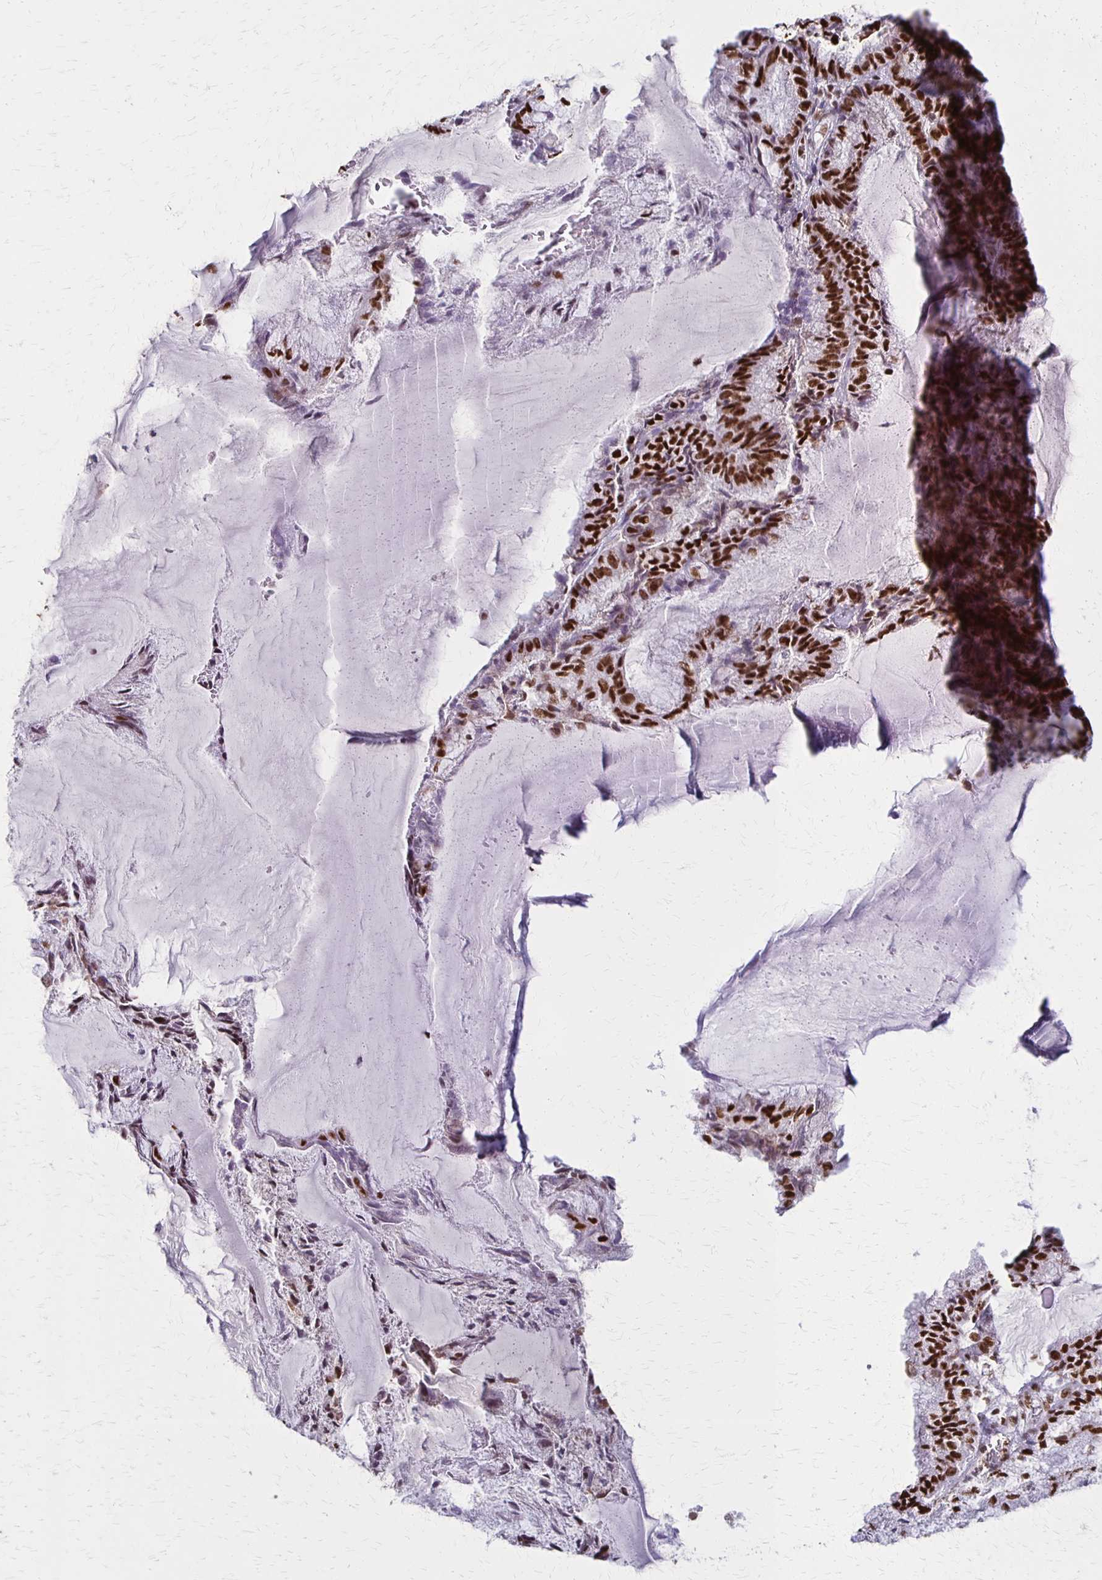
{"staining": {"intensity": "strong", "quantity": ">75%", "location": "nuclear"}, "tissue": "endometrial cancer", "cell_type": "Tumor cells", "image_type": "cancer", "snomed": [{"axis": "morphology", "description": "Carcinoma, NOS"}, {"axis": "topography", "description": "Endometrium"}], "caption": "Tumor cells exhibit high levels of strong nuclear expression in approximately >75% of cells in human endometrial carcinoma.", "gene": "XRCC6", "patient": {"sex": "female", "age": 62}}